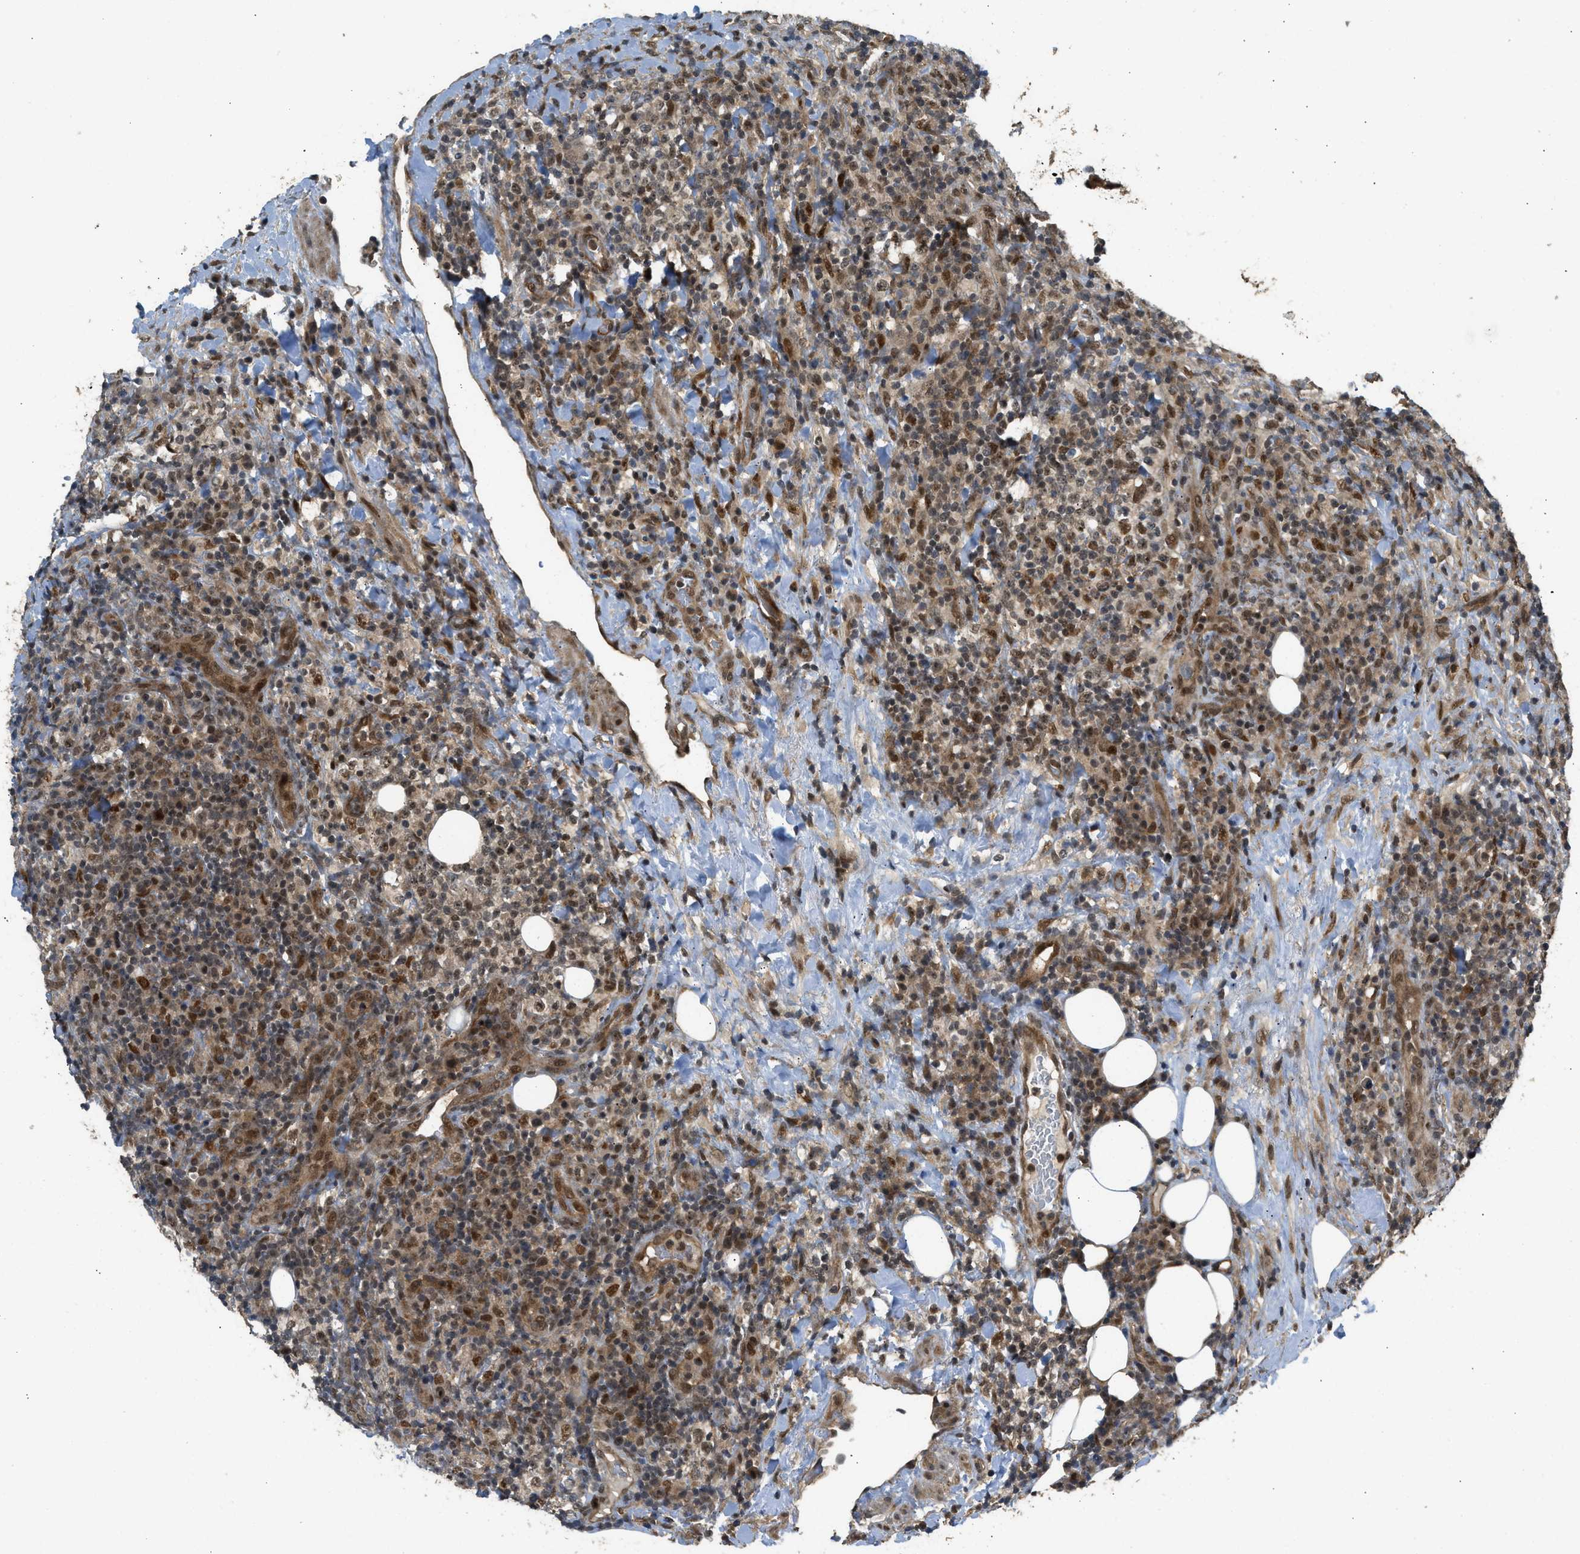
{"staining": {"intensity": "moderate", "quantity": ">75%", "location": "cytoplasmic/membranous,nuclear"}, "tissue": "lymphoma", "cell_type": "Tumor cells", "image_type": "cancer", "snomed": [{"axis": "morphology", "description": "Malignant lymphoma, non-Hodgkin's type, High grade"}, {"axis": "topography", "description": "Lymph node"}], "caption": "Lymphoma stained for a protein displays moderate cytoplasmic/membranous and nuclear positivity in tumor cells.", "gene": "GET1", "patient": {"sex": "female", "age": 76}}